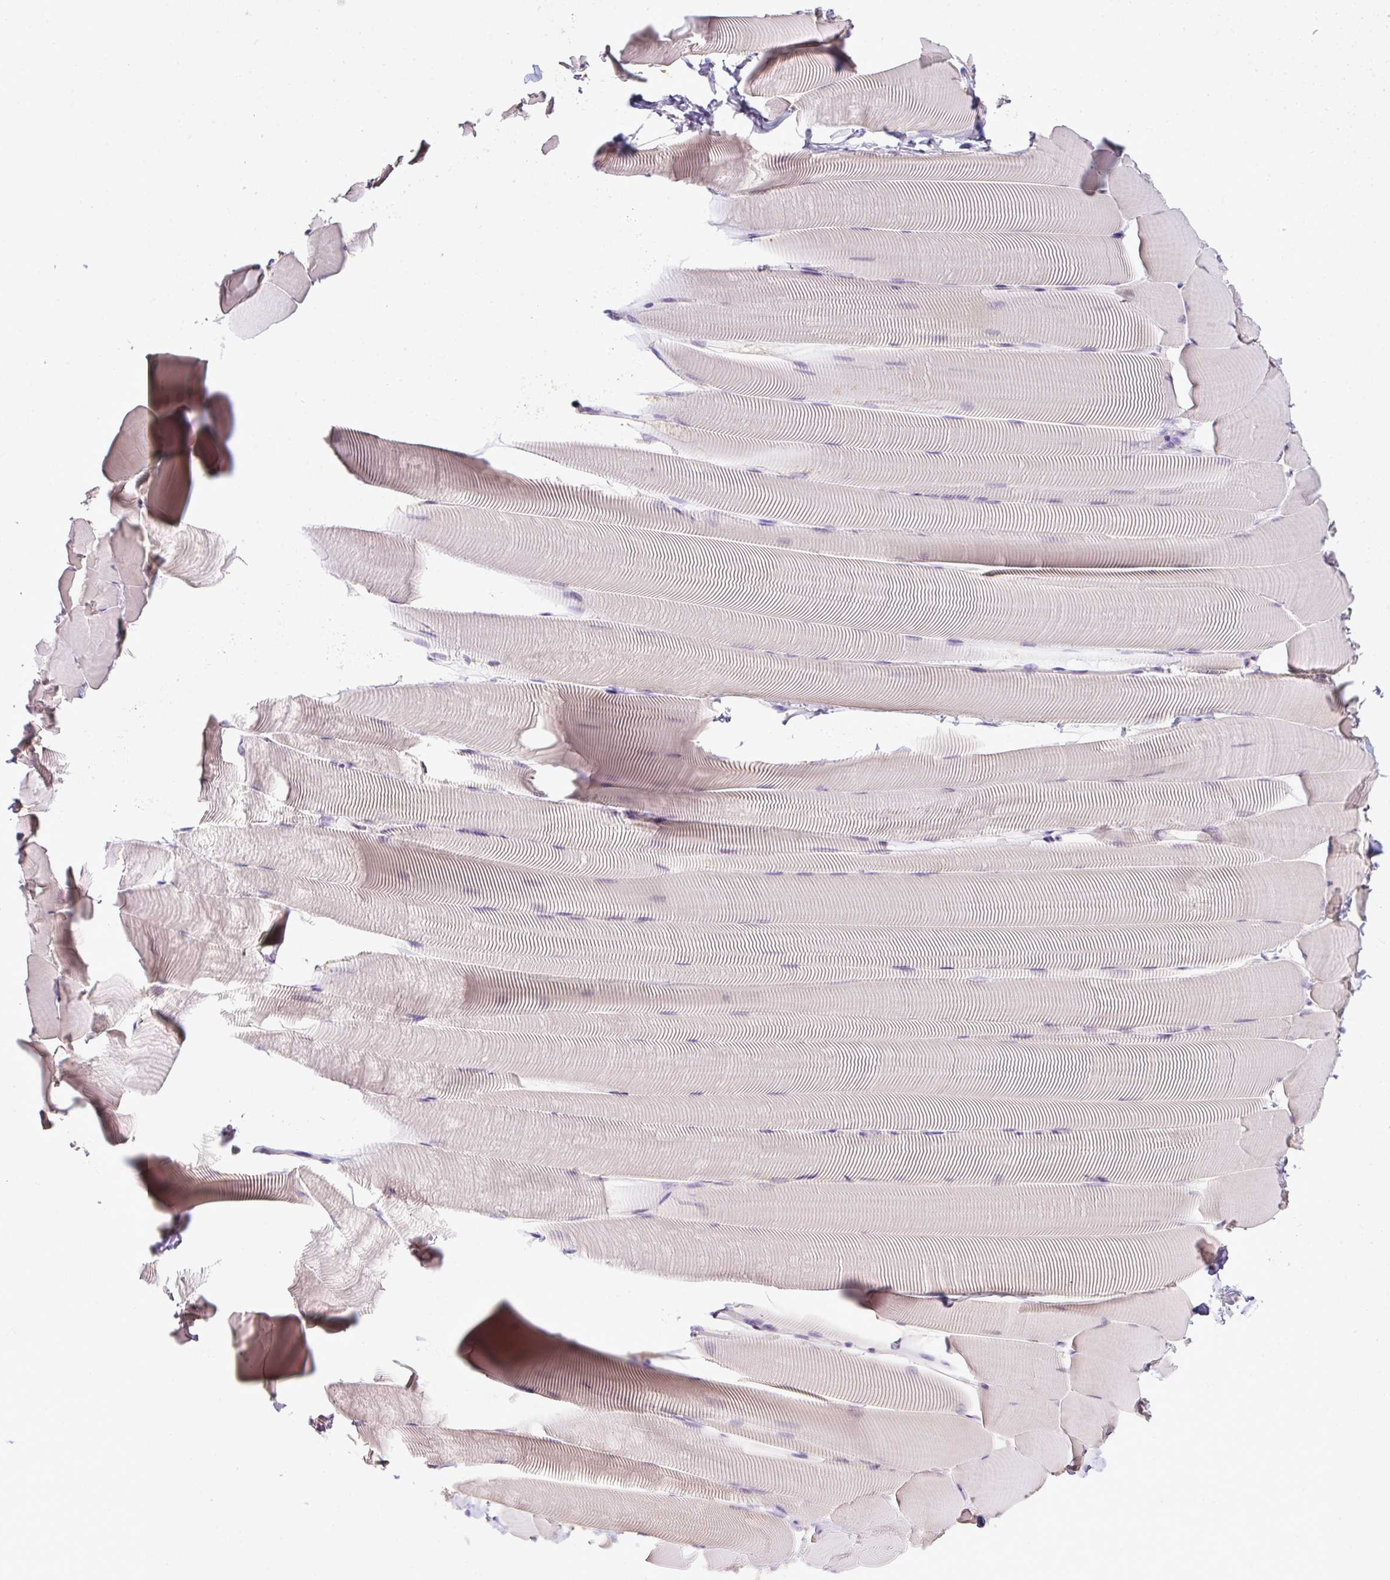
{"staining": {"intensity": "negative", "quantity": "none", "location": "none"}, "tissue": "skeletal muscle", "cell_type": "Myocytes", "image_type": "normal", "snomed": [{"axis": "morphology", "description": "Normal tissue, NOS"}, {"axis": "topography", "description": "Skeletal muscle"}], "caption": "IHC histopathology image of normal skeletal muscle: human skeletal muscle stained with DAB (3,3'-diaminobenzidine) displays no significant protein staining in myocytes.", "gene": "CMPK1", "patient": {"sex": "male", "age": 25}}